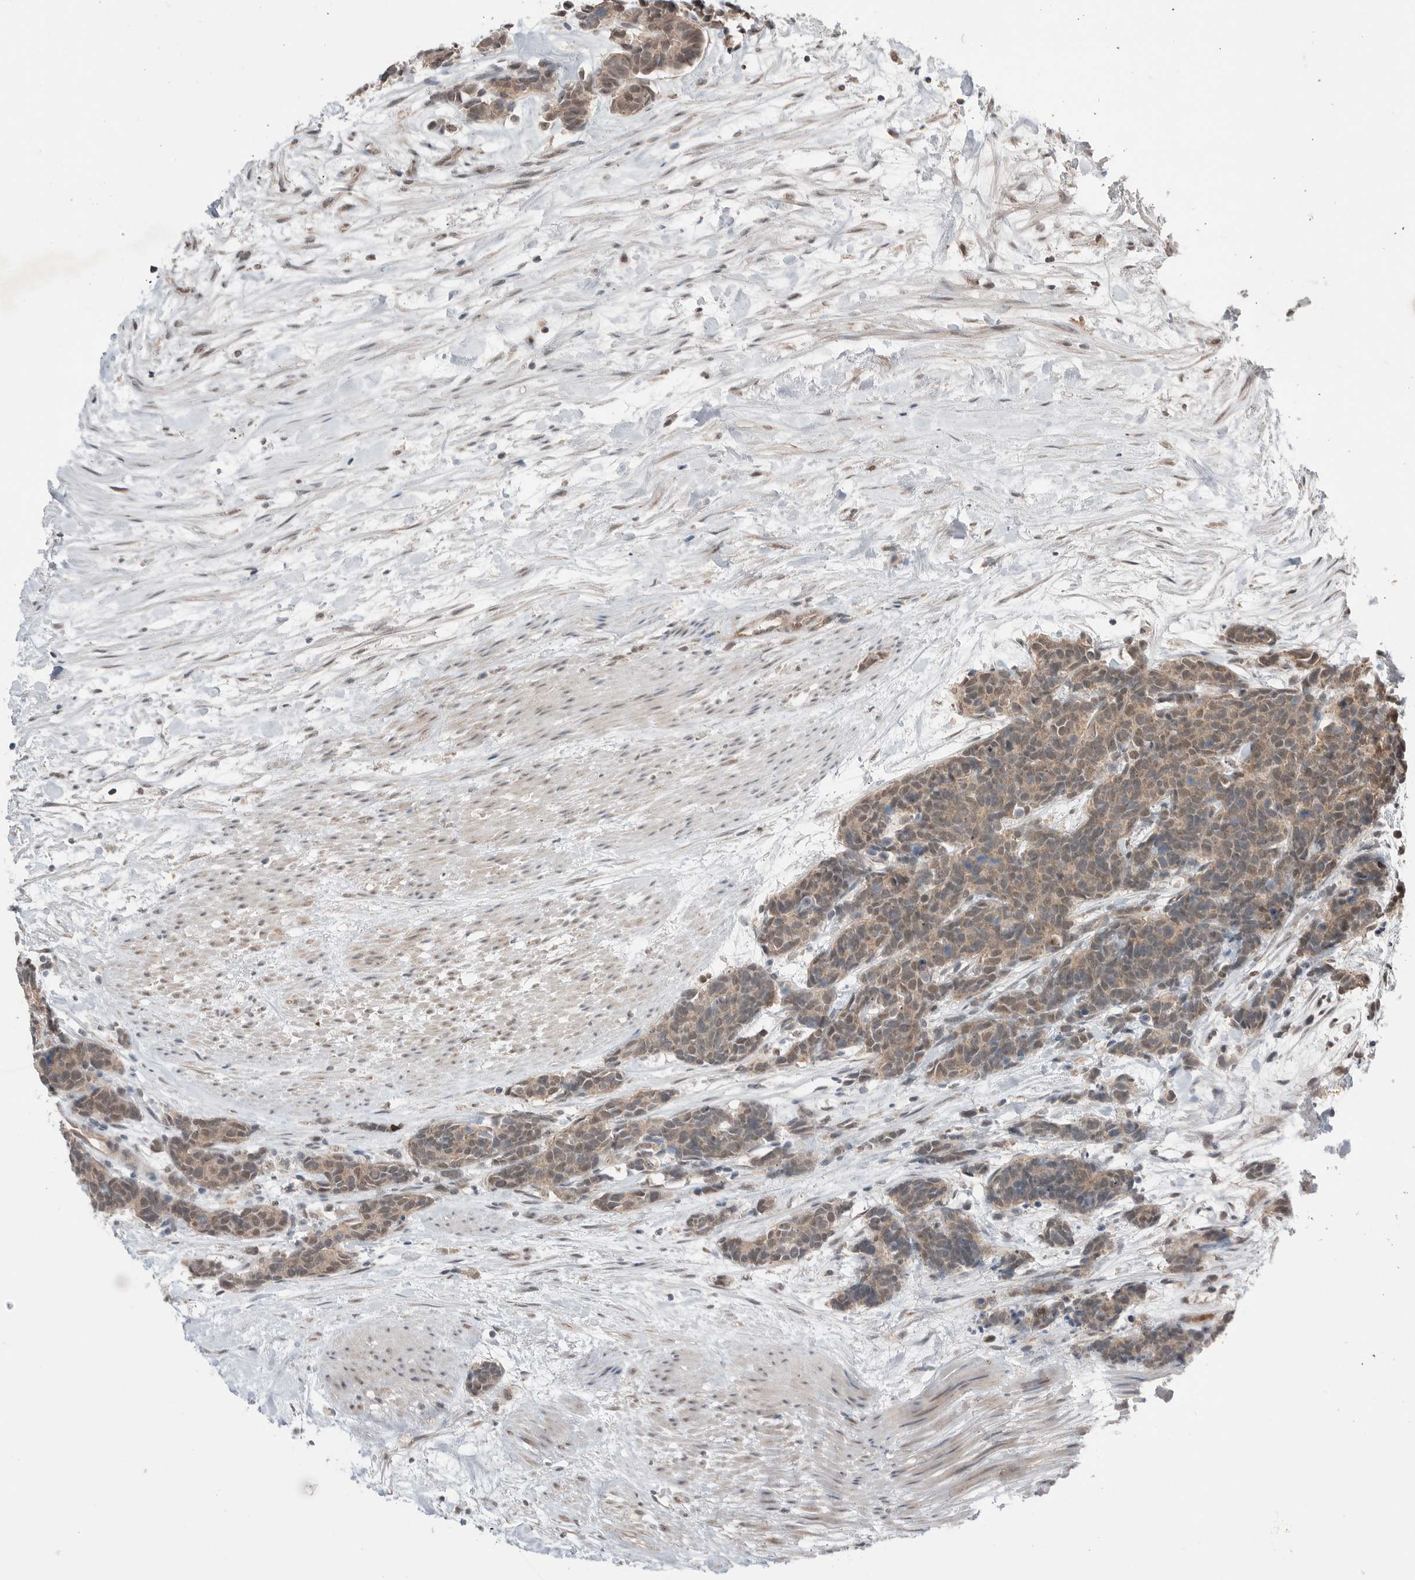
{"staining": {"intensity": "weak", "quantity": ">75%", "location": "cytoplasmic/membranous,nuclear"}, "tissue": "carcinoid", "cell_type": "Tumor cells", "image_type": "cancer", "snomed": [{"axis": "morphology", "description": "Carcinoma, NOS"}, {"axis": "morphology", "description": "Carcinoid, malignant, NOS"}, {"axis": "topography", "description": "Urinary bladder"}], "caption": "A photomicrograph showing weak cytoplasmic/membranous and nuclear staining in approximately >75% of tumor cells in carcinoma, as visualized by brown immunohistochemical staining.", "gene": "NTAQ1", "patient": {"sex": "male", "age": 57}}